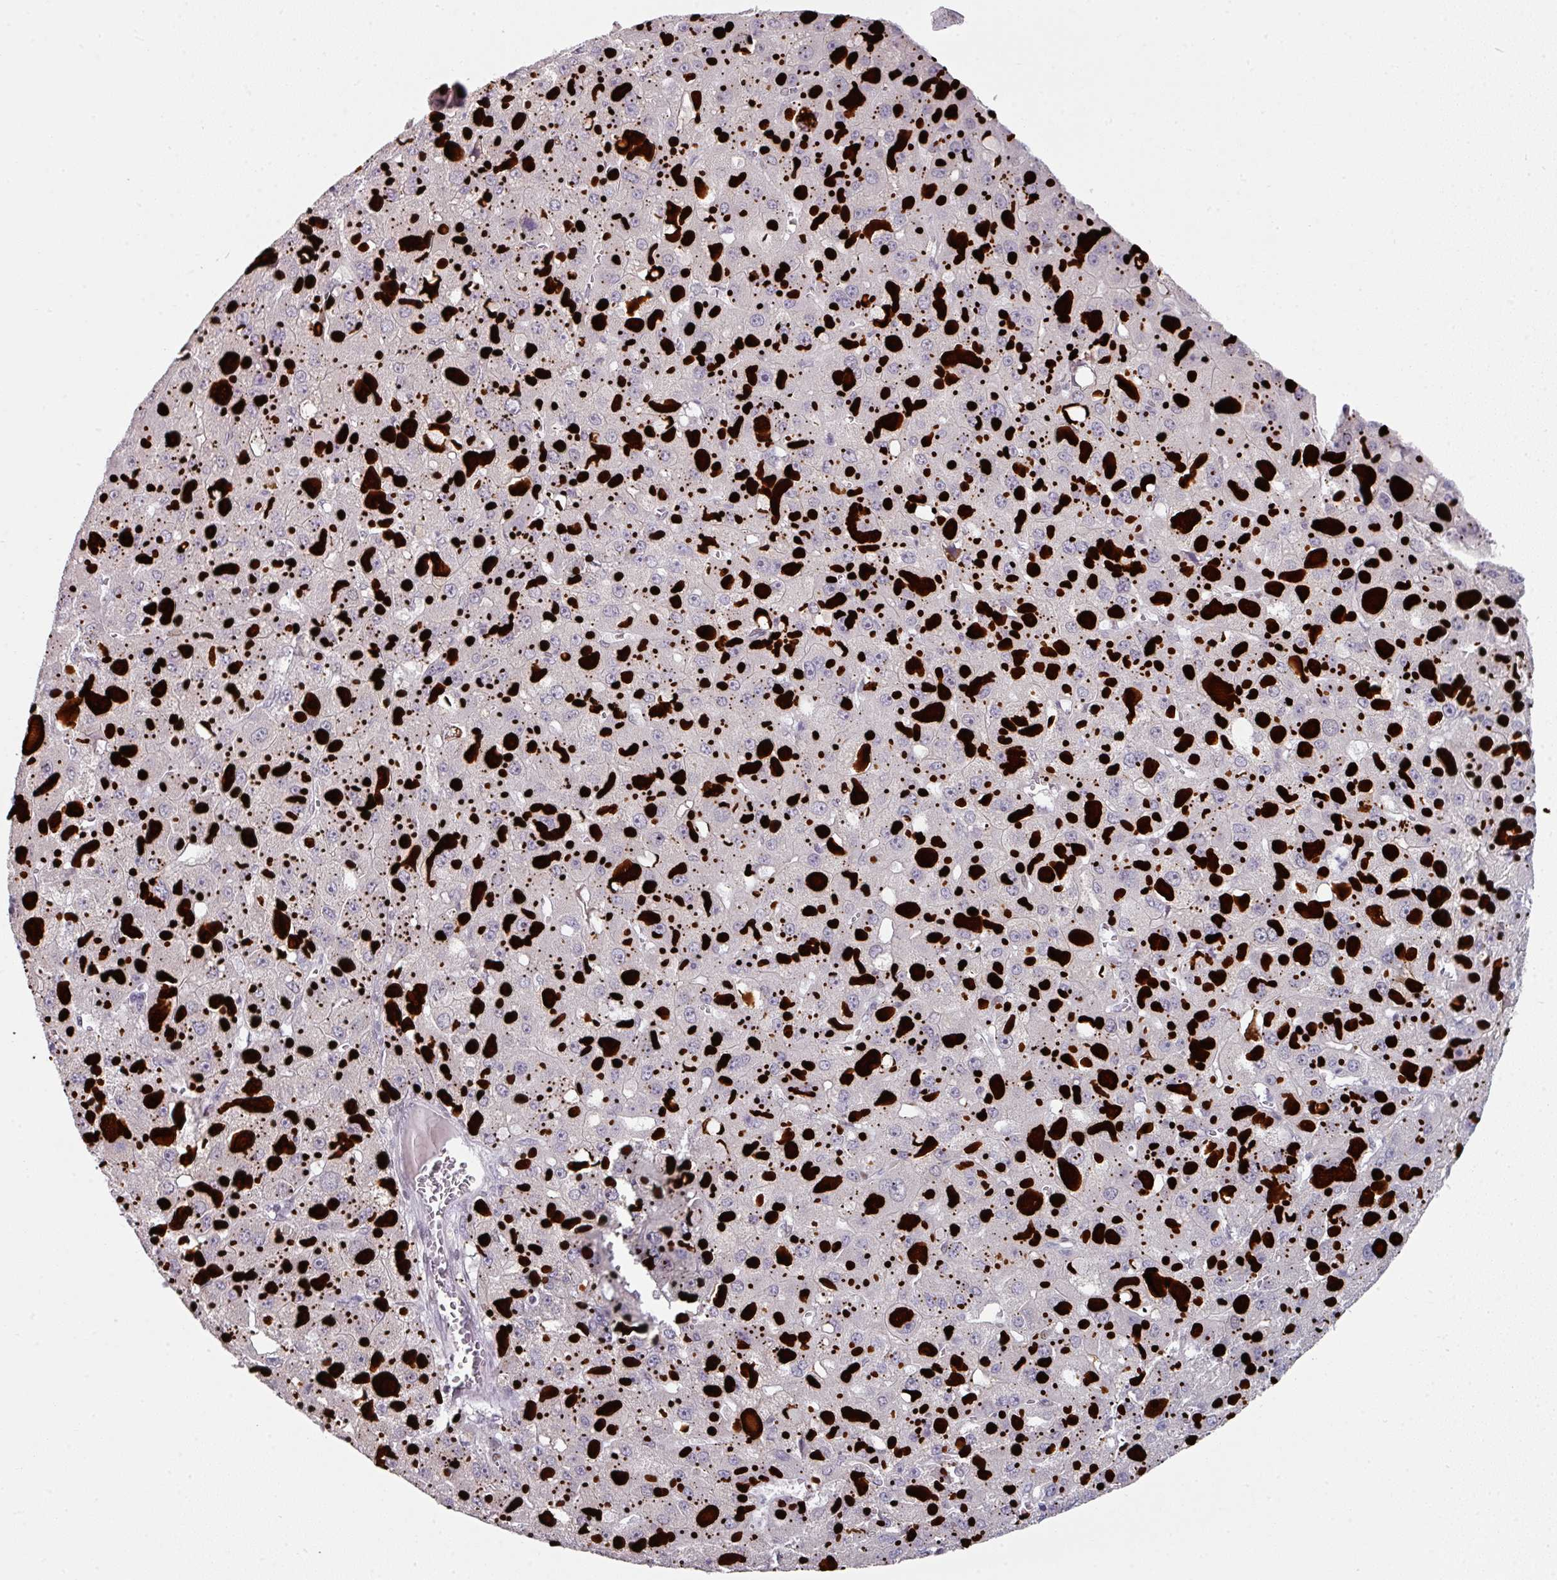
{"staining": {"intensity": "negative", "quantity": "none", "location": "none"}, "tissue": "liver cancer", "cell_type": "Tumor cells", "image_type": "cancer", "snomed": [{"axis": "morphology", "description": "Carcinoma, Hepatocellular, NOS"}, {"axis": "topography", "description": "Liver"}], "caption": "High magnification brightfield microscopy of liver hepatocellular carcinoma stained with DAB (3,3'-diaminobenzidine) (brown) and counterstained with hematoxylin (blue): tumor cells show no significant positivity. (Stains: DAB (3,3'-diaminobenzidine) IHC with hematoxylin counter stain, Microscopy: brightfield microscopy at high magnification).", "gene": "ELK1", "patient": {"sex": "female", "age": 73}}